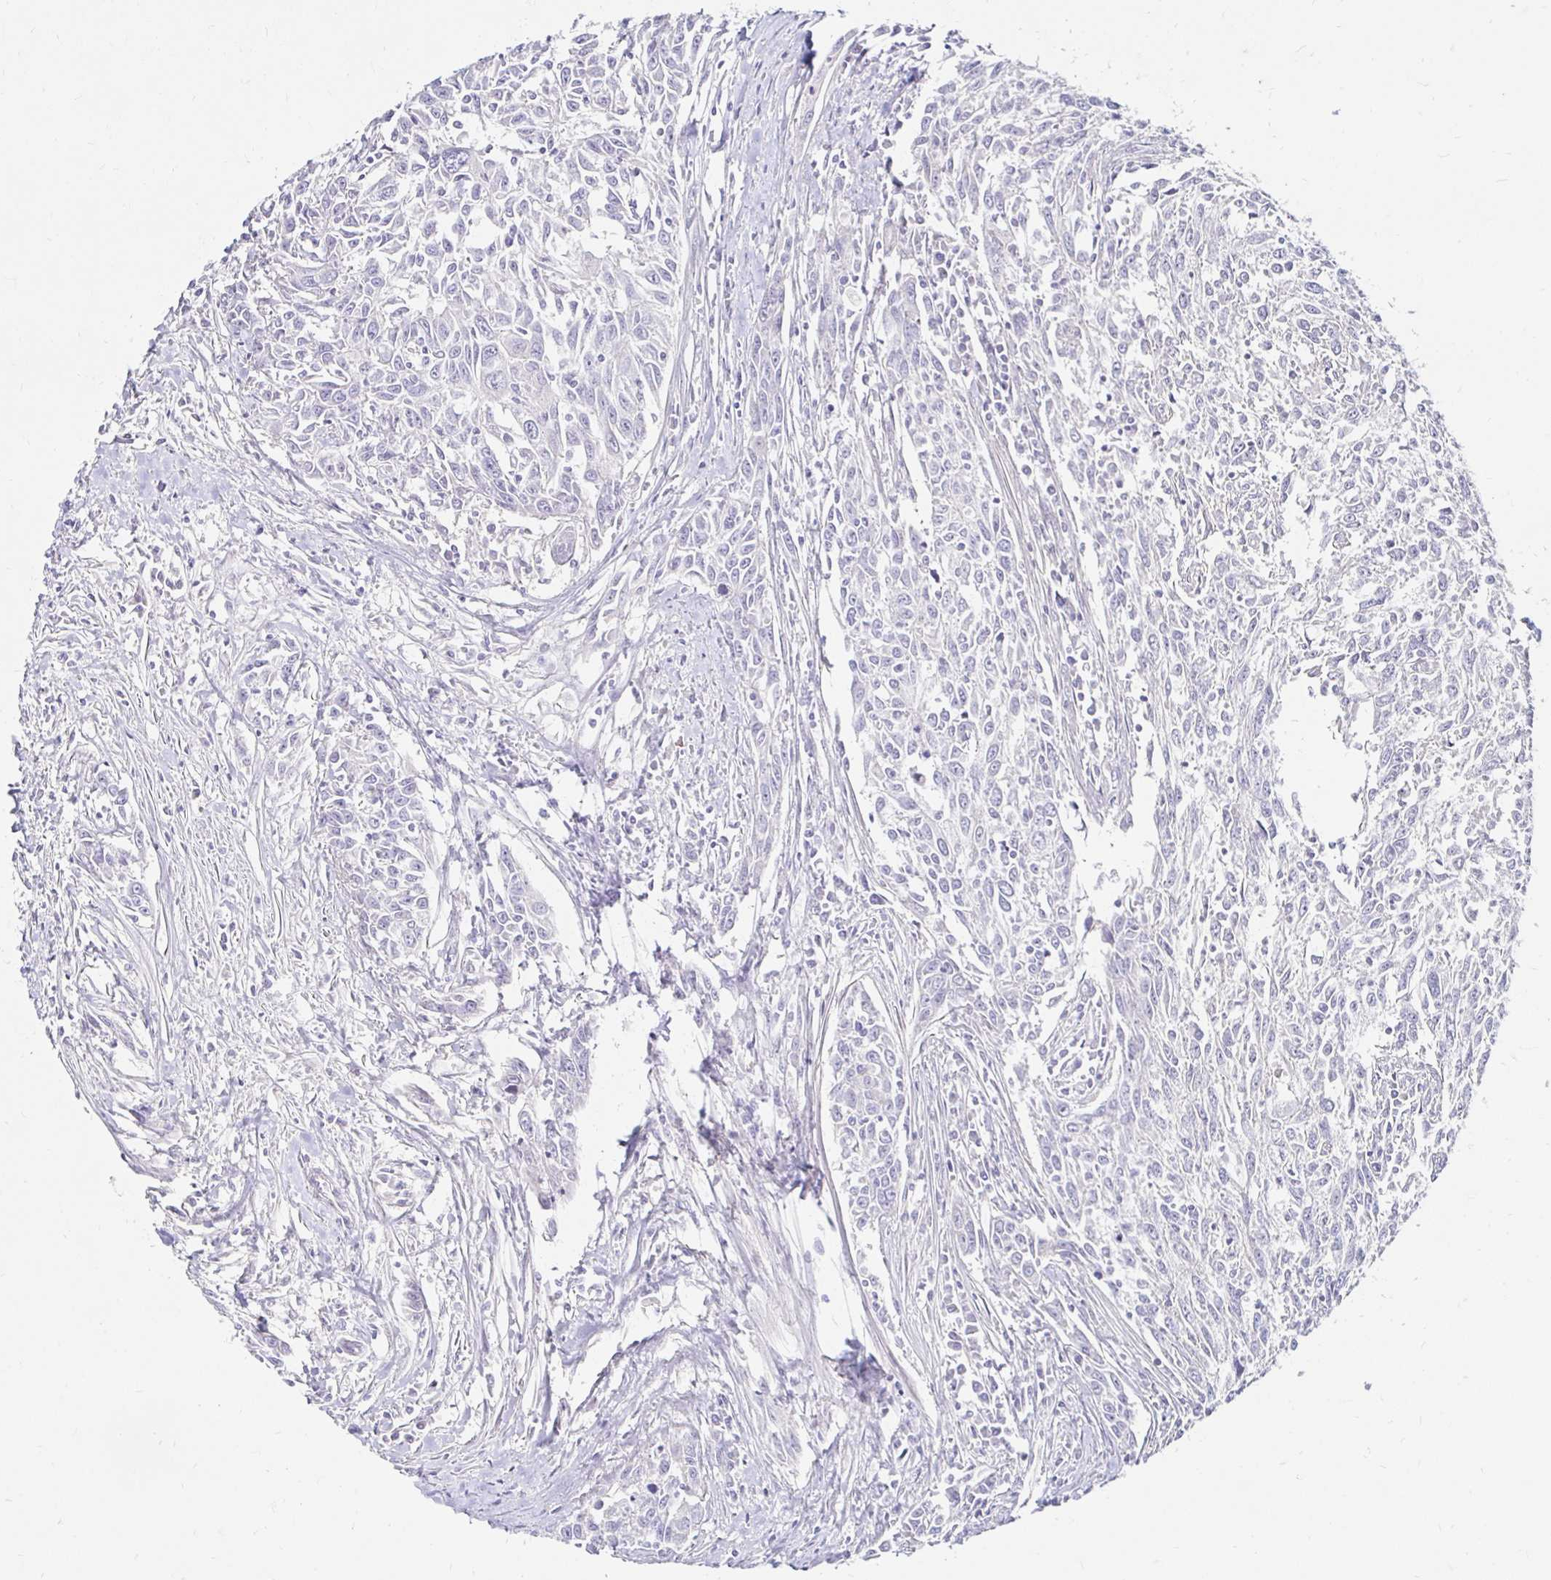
{"staining": {"intensity": "negative", "quantity": "none", "location": "none"}, "tissue": "breast cancer", "cell_type": "Tumor cells", "image_type": "cancer", "snomed": [{"axis": "morphology", "description": "Duct carcinoma"}, {"axis": "topography", "description": "Breast"}], "caption": "There is no significant staining in tumor cells of invasive ductal carcinoma (breast).", "gene": "GUCY1A1", "patient": {"sex": "female", "age": 50}}